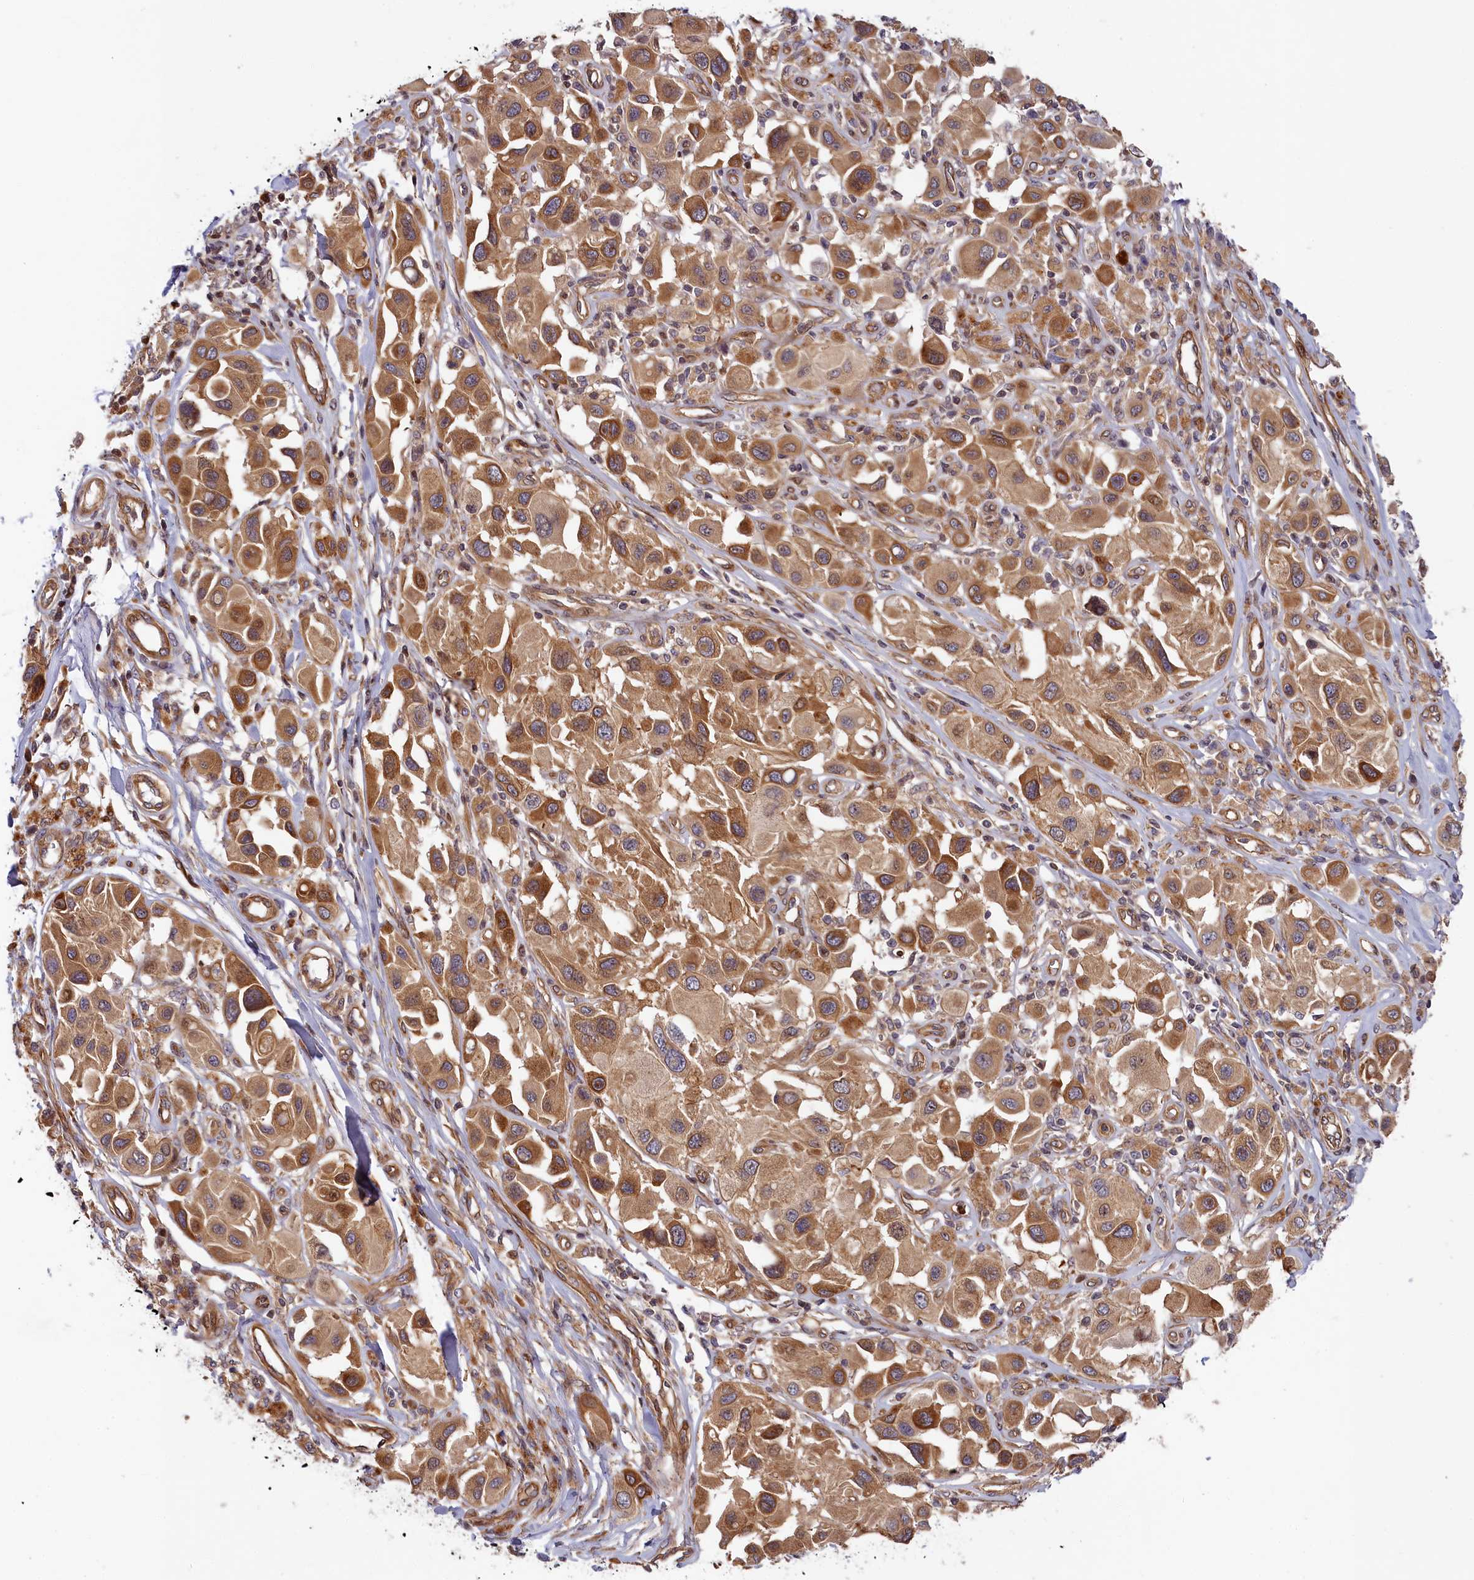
{"staining": {"intensity": "strong", "quantity": "25%-75%", "location": "cytoplasmic/membranous"}, "tissue": "melanoma", "cell_type": "Tumor cells", "image_type": "cancer", "snomed": [{"axis": "morphology", "description": "Malignant melanoma, Metastatic site"}, {"axis": "topography", "description": "Skin"}], "caption": "High-magnification brightfield microscopy of malignant melanoma (metastatic site) stained with DAB (3,3'-diaminobenzidine) (brown) and counterstained with hematoxylin (blue). tumor cells exhibit strong cytoplasmic/membranous expression is present in about25%-75% of cells.", "gene": "CEP44", "patient": {"sex": "male", "age": 41}}